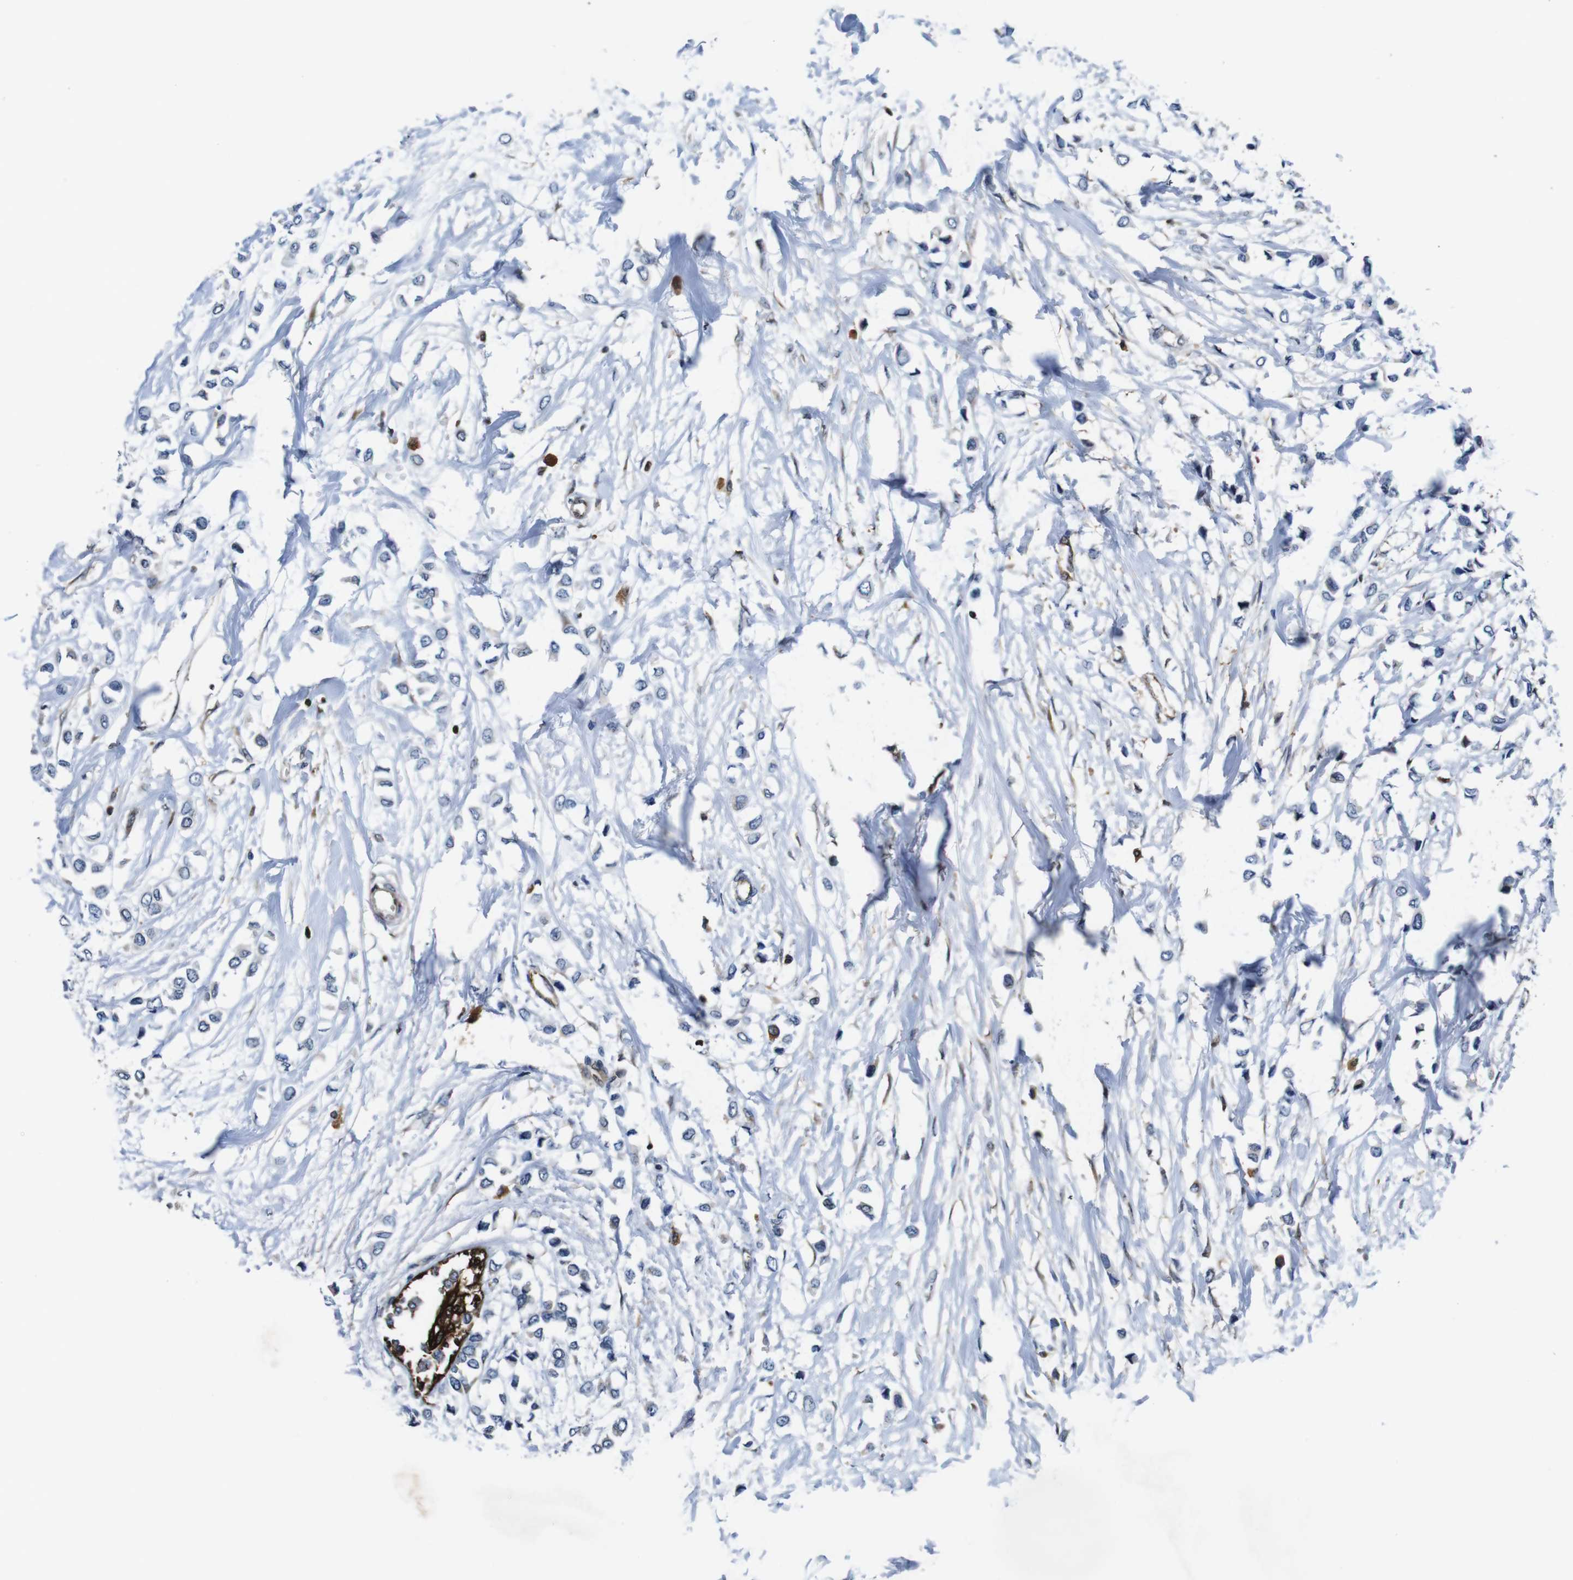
{"staining": {"intensity": "negative", "quantity": "none", "location": "none"}, "tissue": "breast cancer", "cell_type": "Tumor cells", "image_type": "cancer", "snomed": [{"axis": "morphology", "description": "Lobular carcinoma"}, {"axis": "topography", "description": "Breast"}], "caption": "The IHC photomicrograph has no significant positivity in tumor cells of breast cancer tissue. (Stains: DAB immunohistochemistry with hematoxylin counter stain, Microscopy: brightfield microscopy at high magnification).", "gene": "ANXA1", "patient": {"sex": "female", "age": 51}}